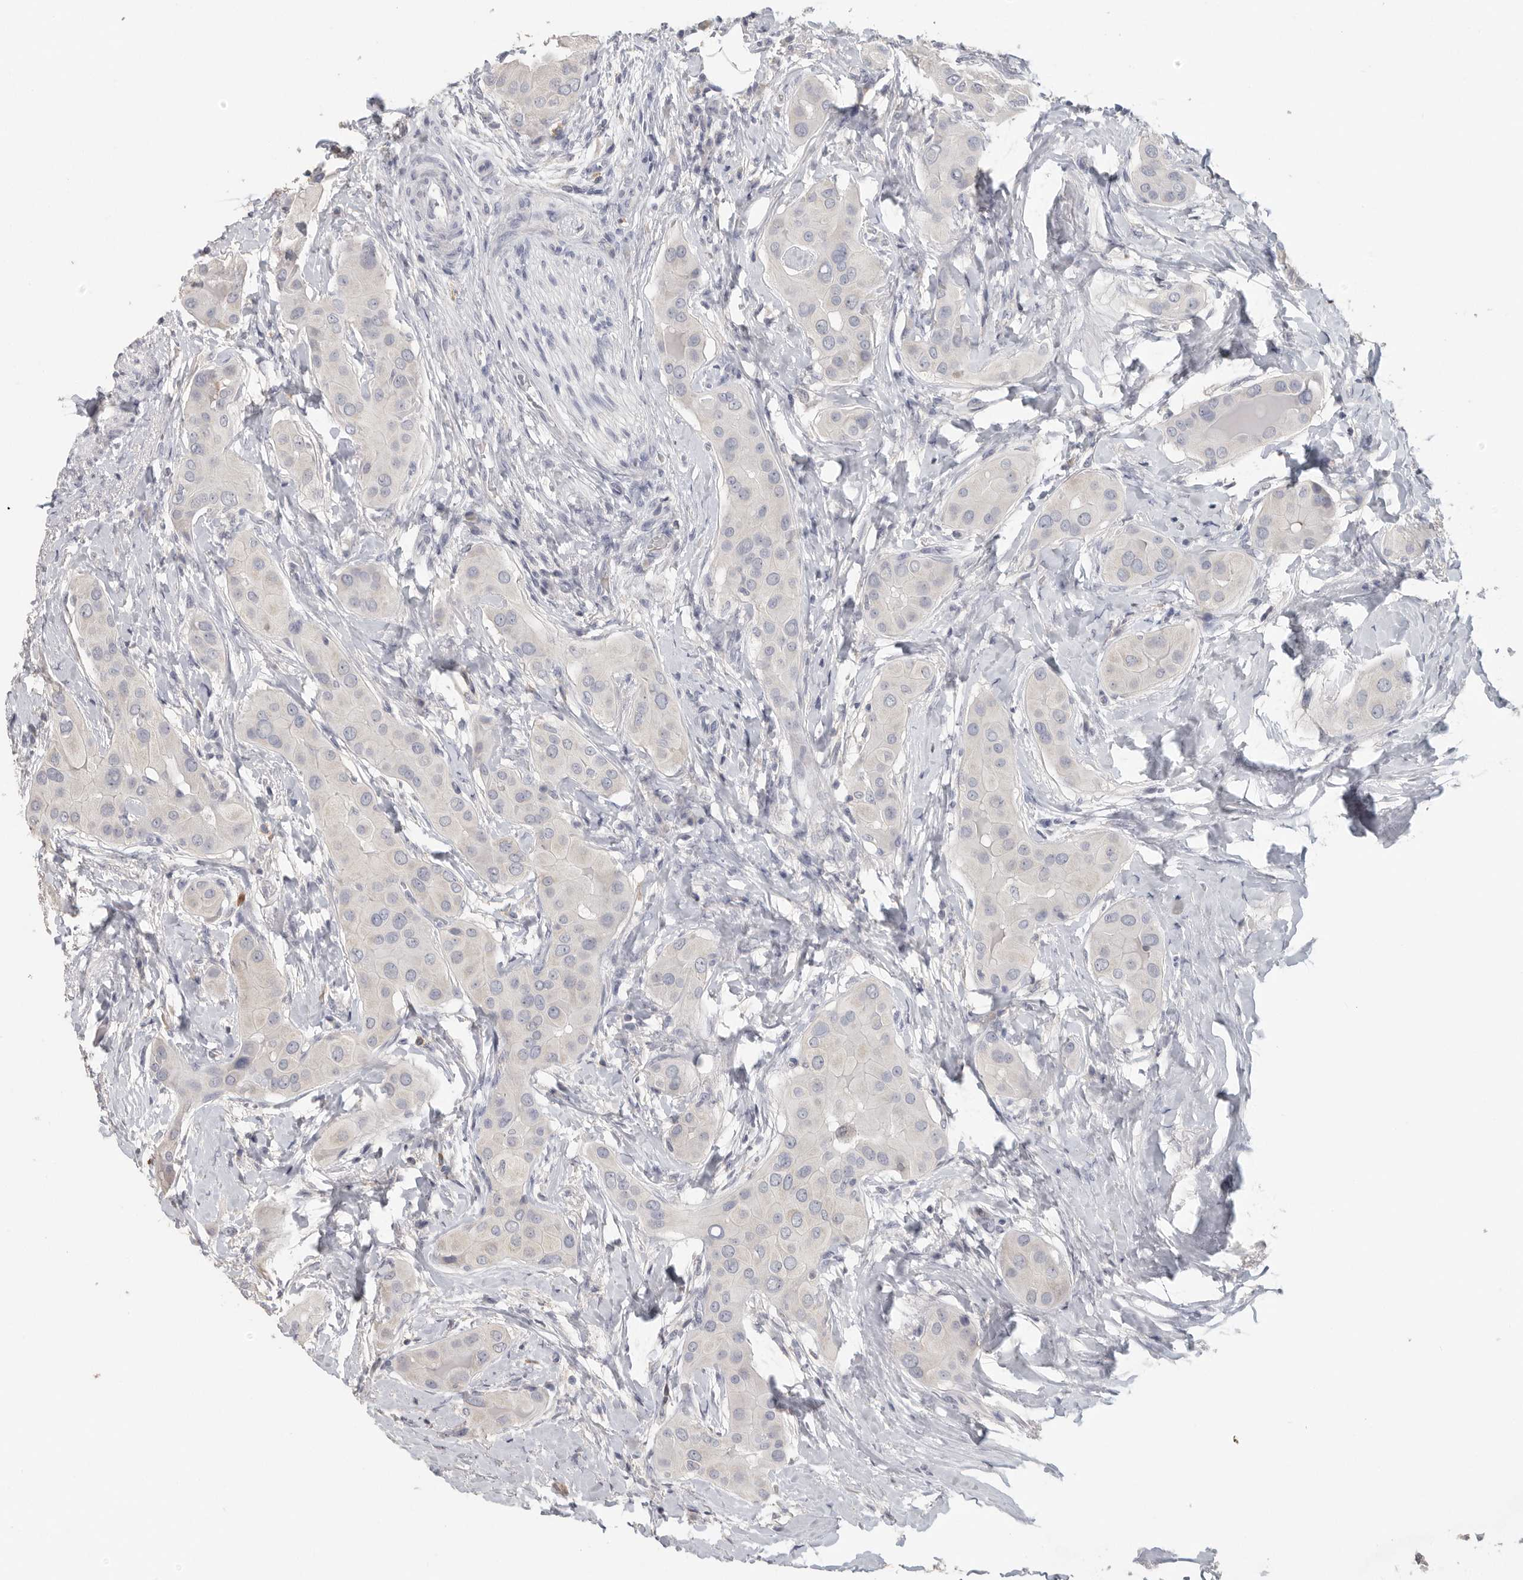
{"staining": {"intensity": "negative", "quantity": "none", "location": "none"}, "tissue": "thyroid cancer", "cell_type": "Tumor cells", "image_type": "cancer", "snomed": [{"axis": "morphology", "description": "Papillary adenocarcinoma, NOS"}, {"axis": "topography", "description": "Thyroid gland"}], "caption": "Immunohistochemical staining of papillary adenocarcinoma (thyroid) shows no significant staining in tumor cells. The staining is performed using DAB brown chromogen with nuclei counter-stained in using hematoxylin.", "gene": "DNAJC11", "patient": {"sex": "male", "age": 33}}